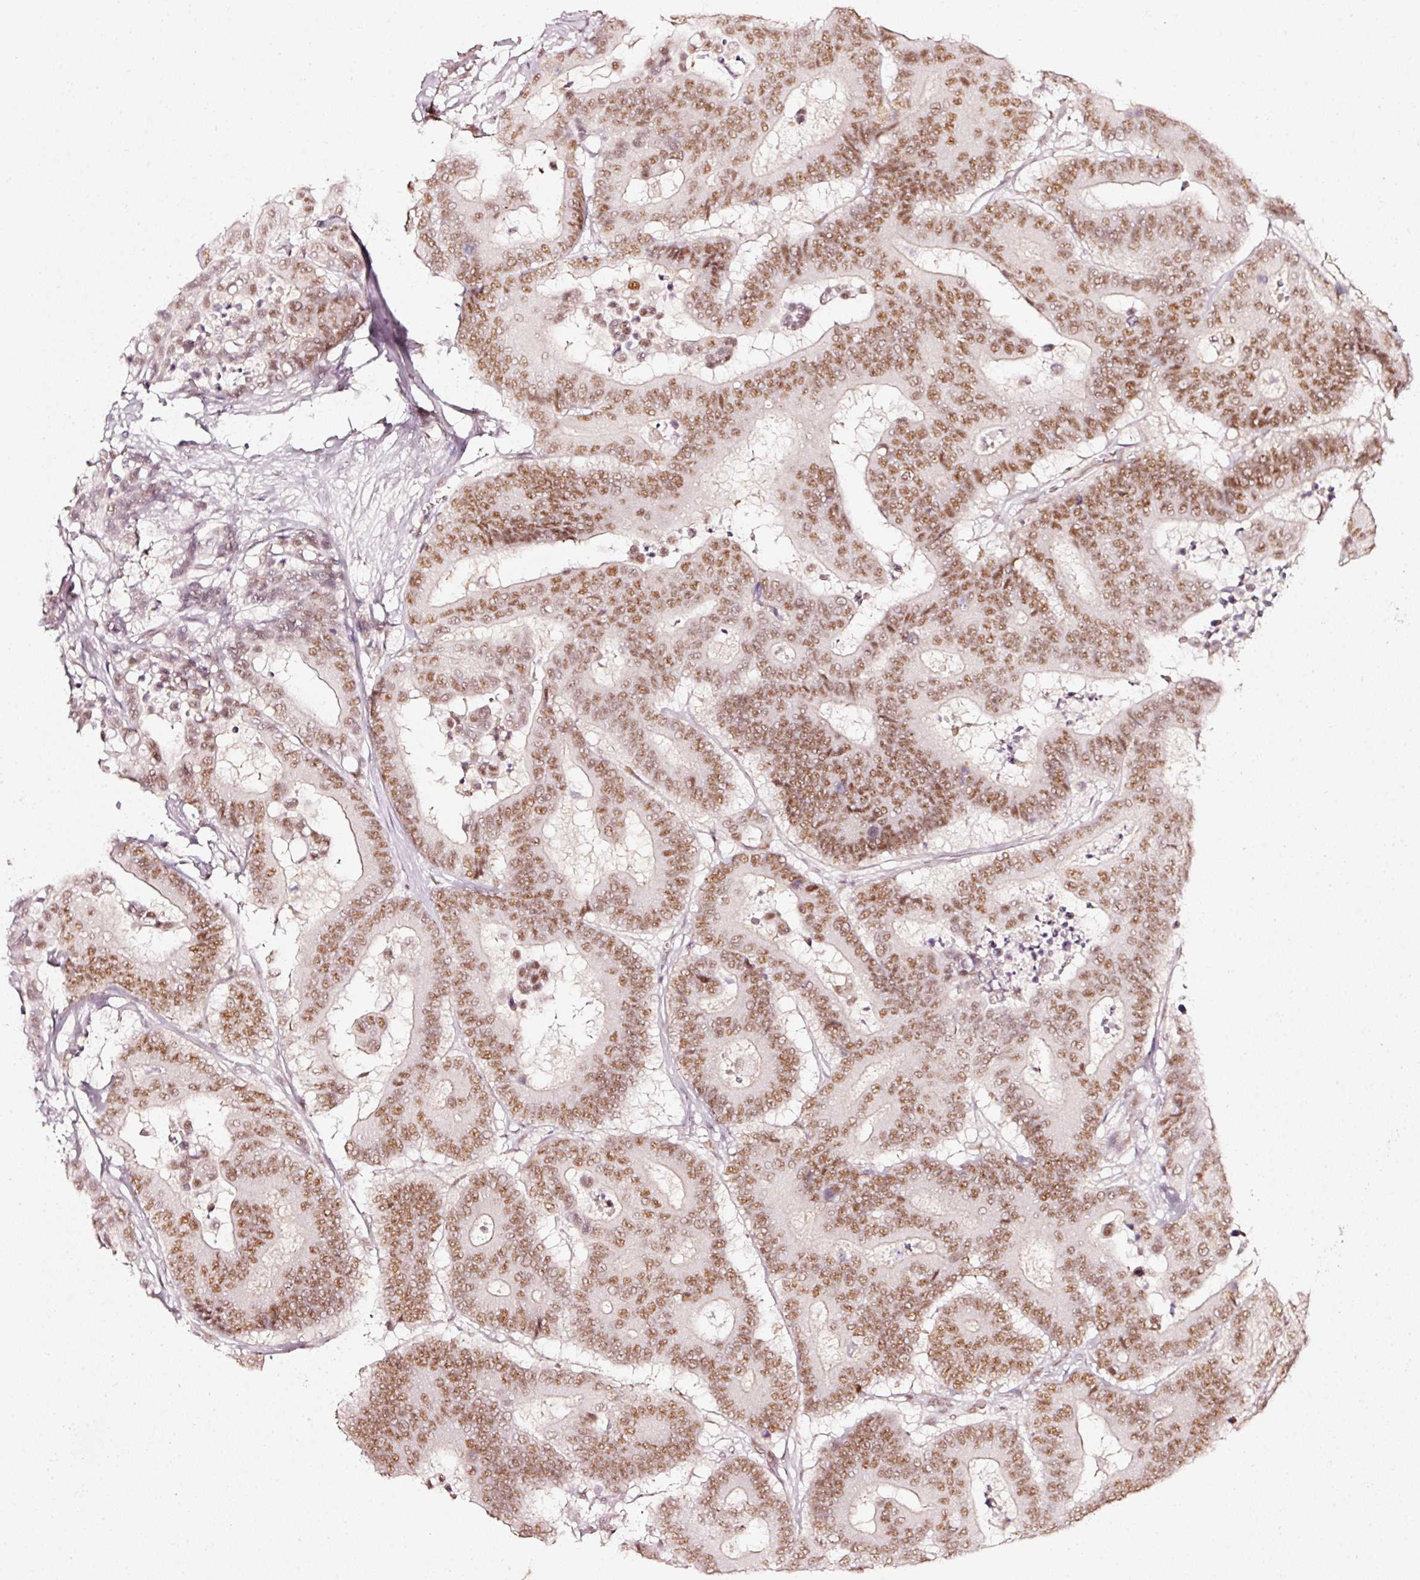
{"staining": {"intensity": "moderate", "quantity": ">75%", "location": "nuclear"}, "tissue": "colorectal cancer", "cell_type": "Tumor cells", "image_type": "cancer", "snomed": [{"axis": "morphology", "description": "Normal tissue, NOS"}, {"axis": "morphology", "description": "Adenocarcinoma, NOS"}, {"axis": "topography", "description": "Colon"}], "caption": "Immunohistochemical staining of human colorectal adenocarcinoma reveals medium levels of moderate nuclear positivity in about >75% of tumor cells.", "gene": "PPP1R10", "patient": {"sex": "male", "age": 82}}